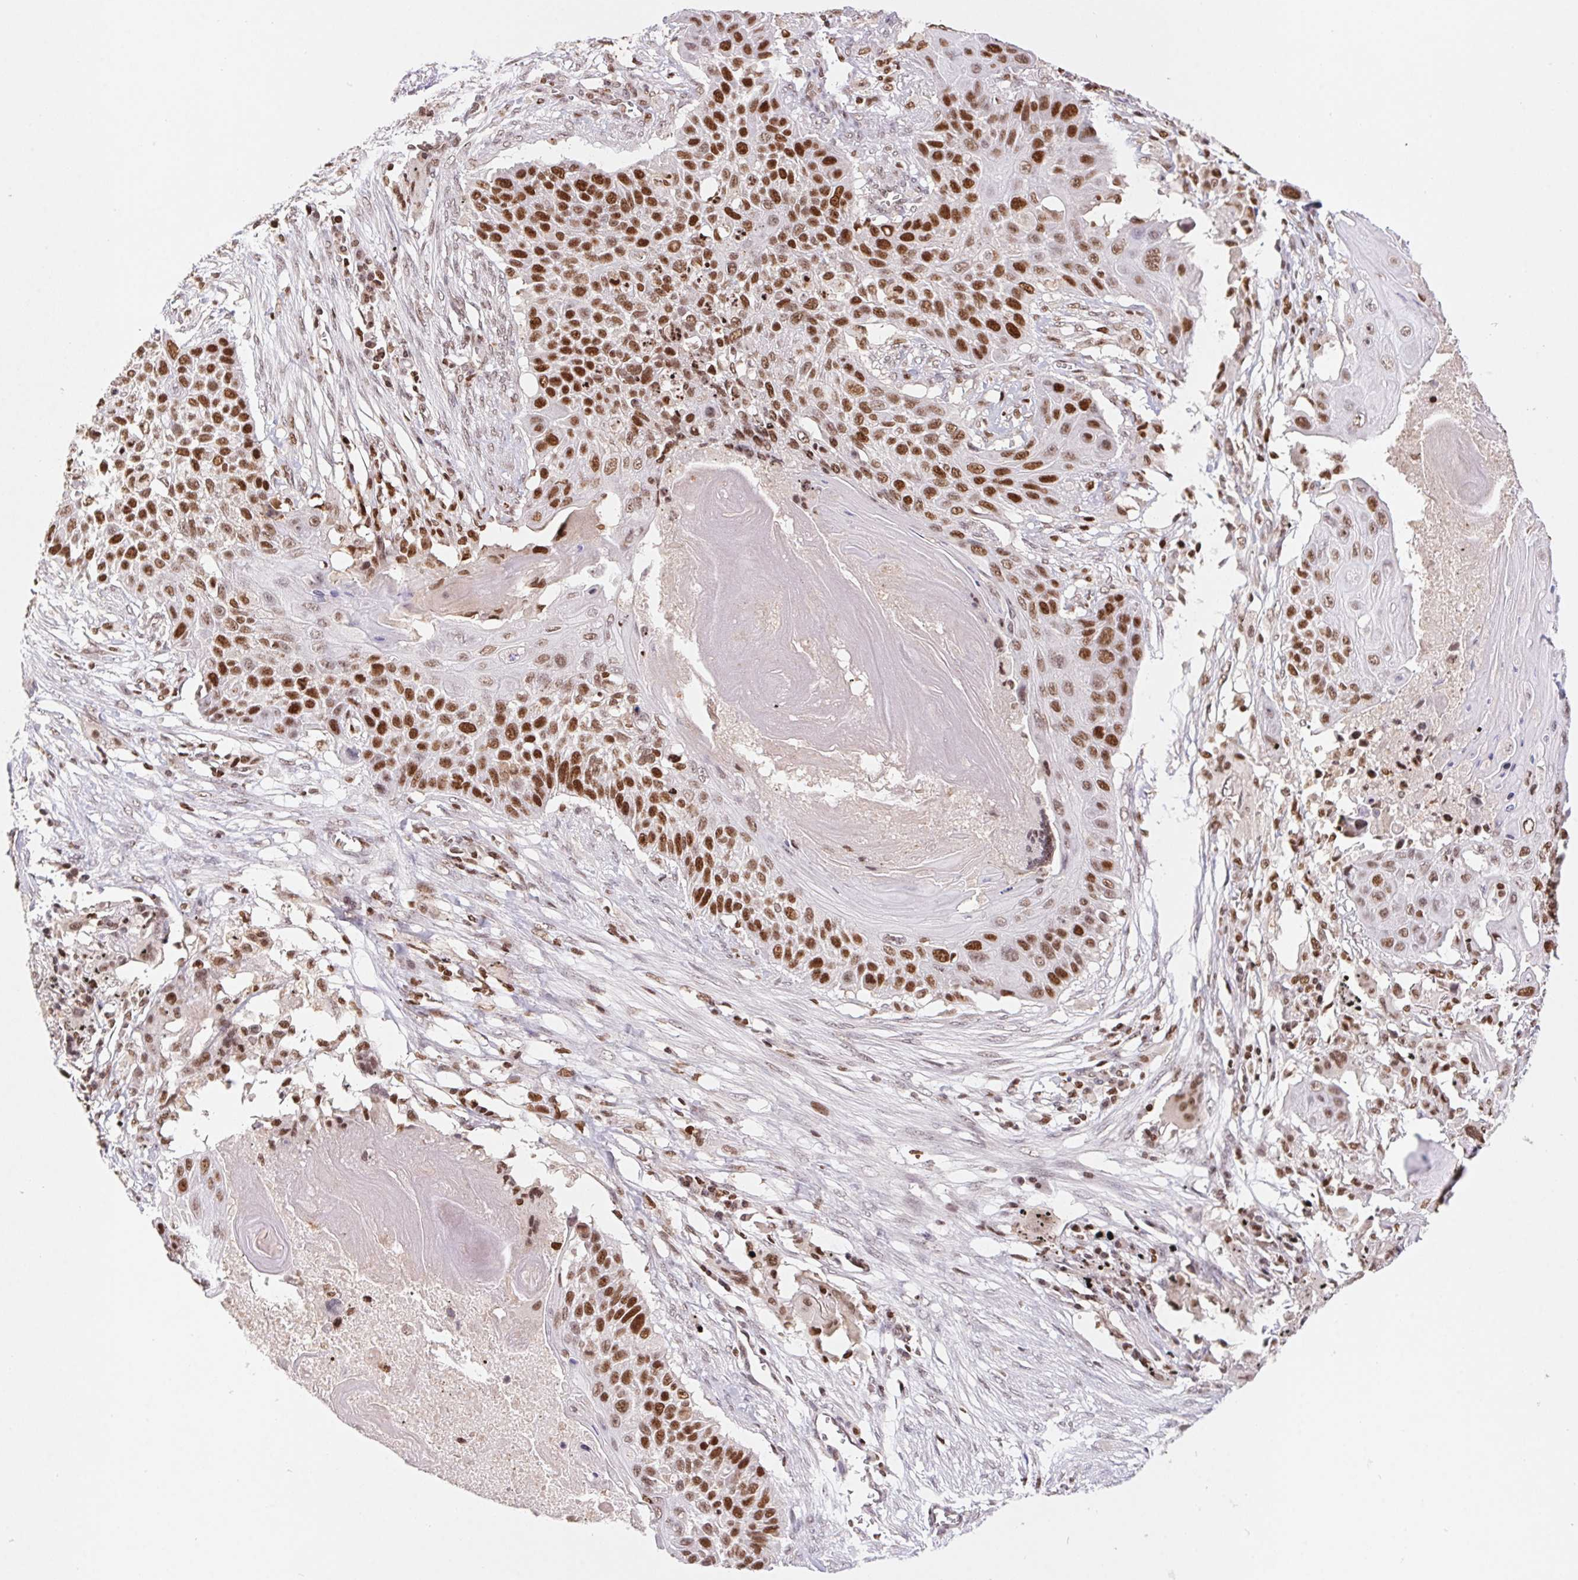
{"staining": {"intensity": "moderate", "quantity": ">75%", "location": "nuclear"}, "tissue": "lung cancer", "cell_type": "Tumor cells", "image_type": "cancer", "snomed": [{"axis": "morphology", "description": "Squamous cell carcinoma, NOS"}, {"axis": "topography", "description": "Lung"}], "caption": "This image exhibits immunohistochemistry (IHC) staining of human lung cancer (squamous cell carcinoma), with medium moderate nuclear positivity in approximately >75% of tumor cells.", "gene": "POLD3", "patient": {"sex": "male", "age": 78}}